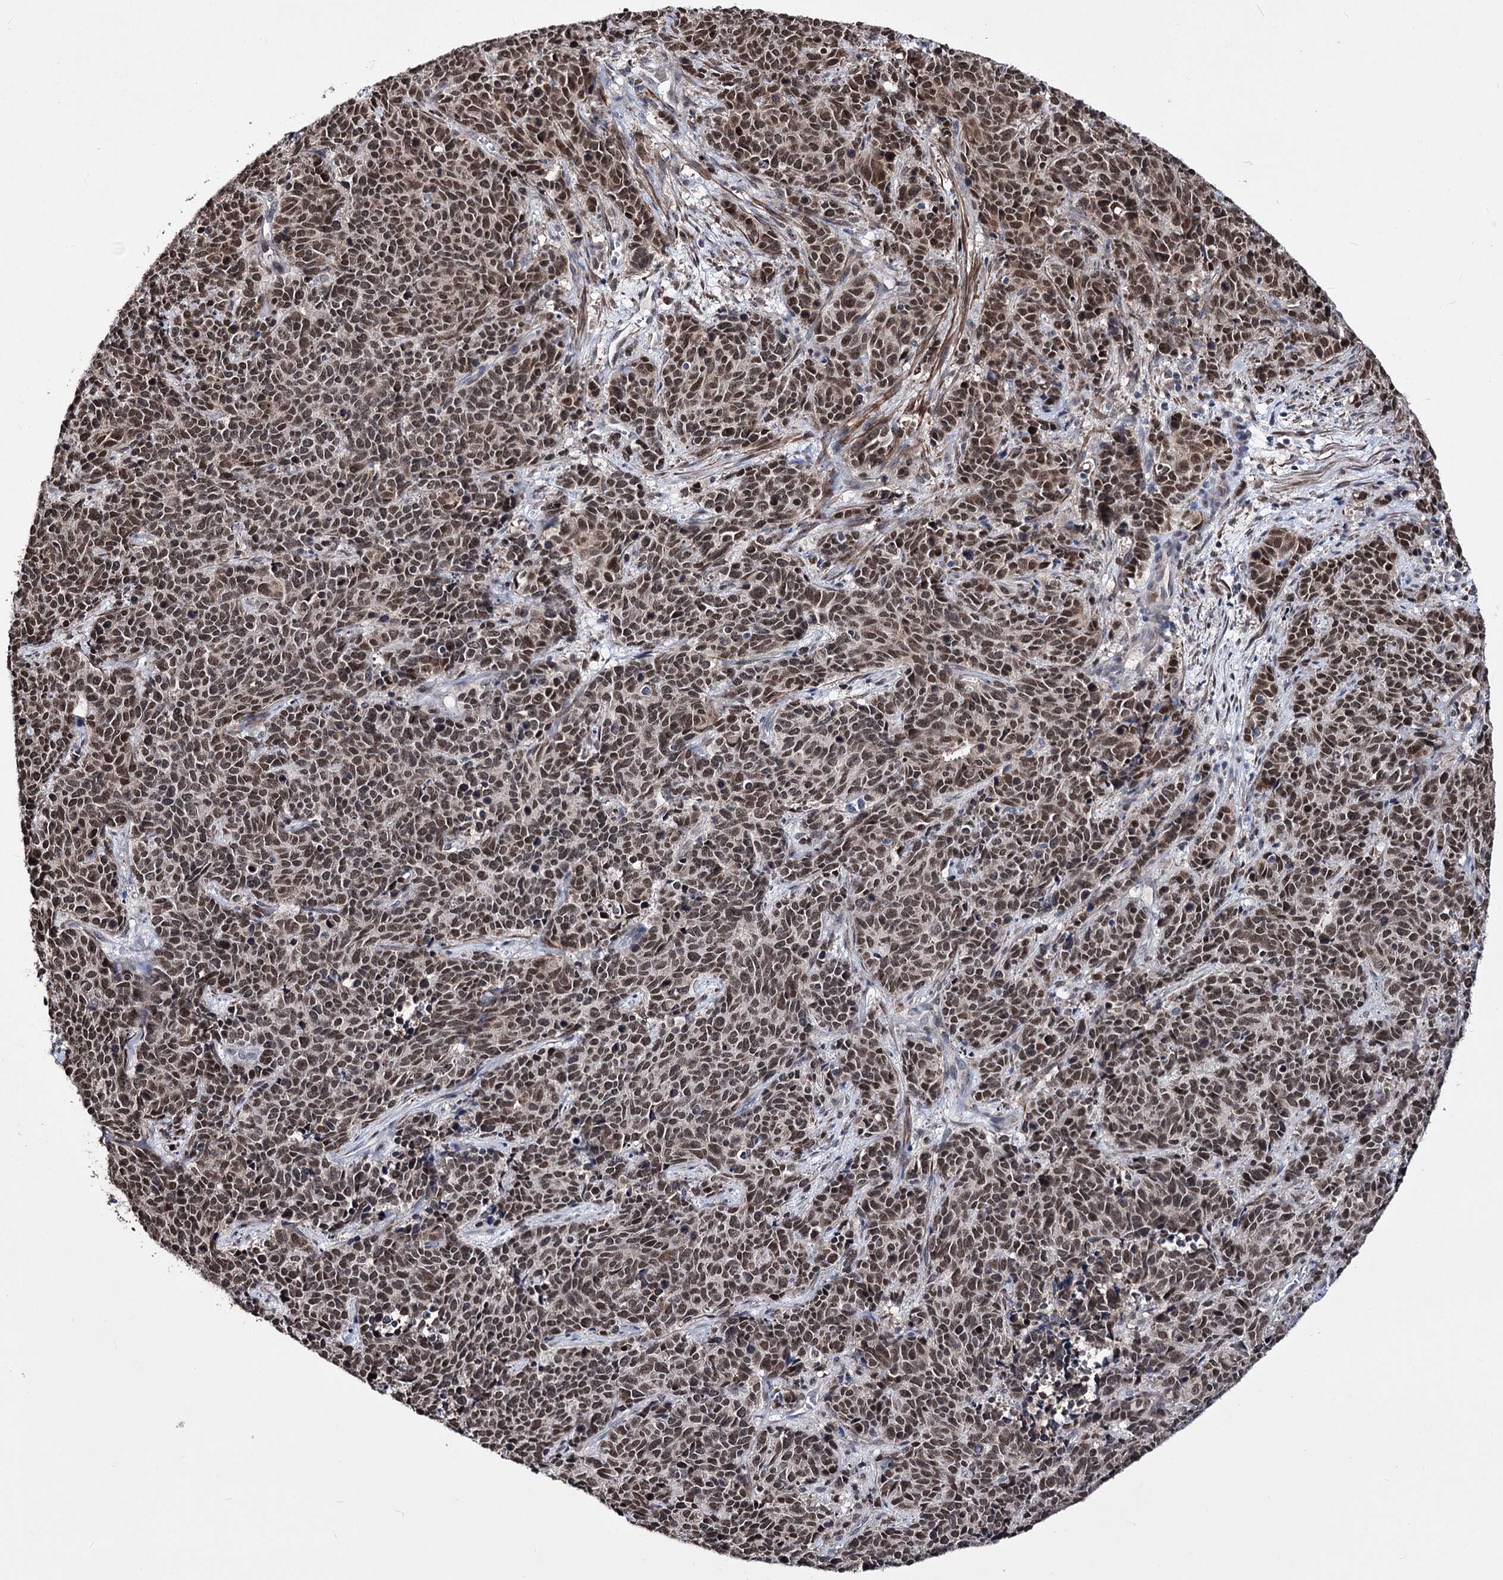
{"staining": {"intensity": "moderate", "quantity": ">75%", "location": "nuclear"}, "tissue": "cervical cancer", "cell_type": "Tumor cells", "image_type": "cancer", "snomed": [{"axis": "morphology", "description": "Squamous cell carcinoma, NOS"}, {"axis": "topography", "description": "Cervix"}], "caption": "Squamous cell carcinoma (cervical) stained with IHC reveals moderate nuclear expression in about >75% of tumor cells.", "gene": "PPRC1", "patient": {"sex": "female", "age": 60}}